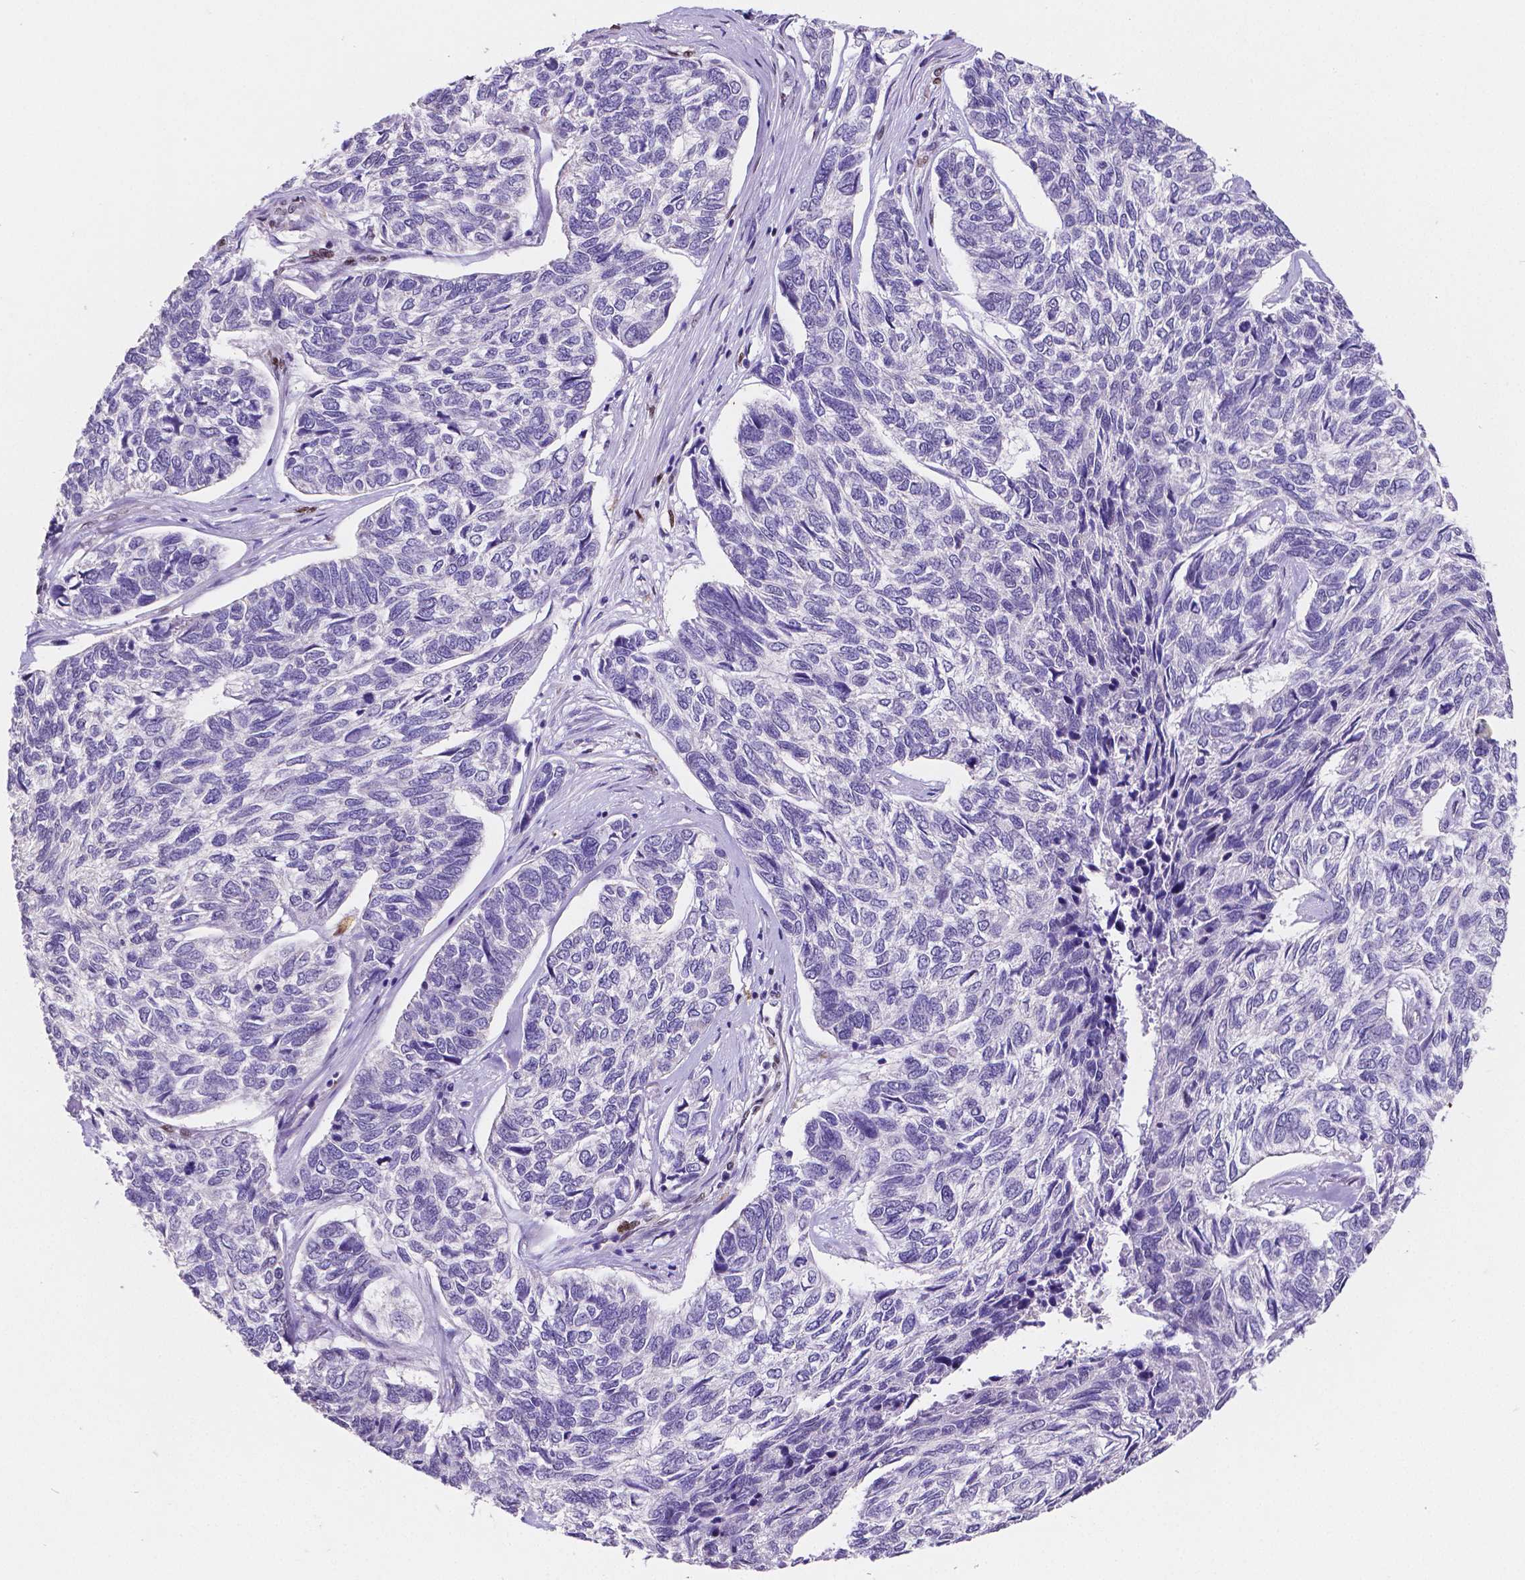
{"staining": {"intensity": "negative", "quantity": "none", "location": "none"}, "tissue": "skin cancer", "cell_type": "Tumor cells", "image_type": "cancer", "snomed": [{"axis": "morphology", "description": "Basal cell carcinoma"}, {"axis": "topography", "description": "Skin"}], "caption": "Image shows no protein staining in tumor cells of skin cancer (basal cell carcinoma) tissue. (Stains: DAB (3,3'-diaminobenzidine) immunohistochemistry (IHC) with hematoxylin counter stain, Microscopy: brightfield microscopy at high magnification).", "gene": "MEF2C", "patient": {"sex": "female", "age": 65}}